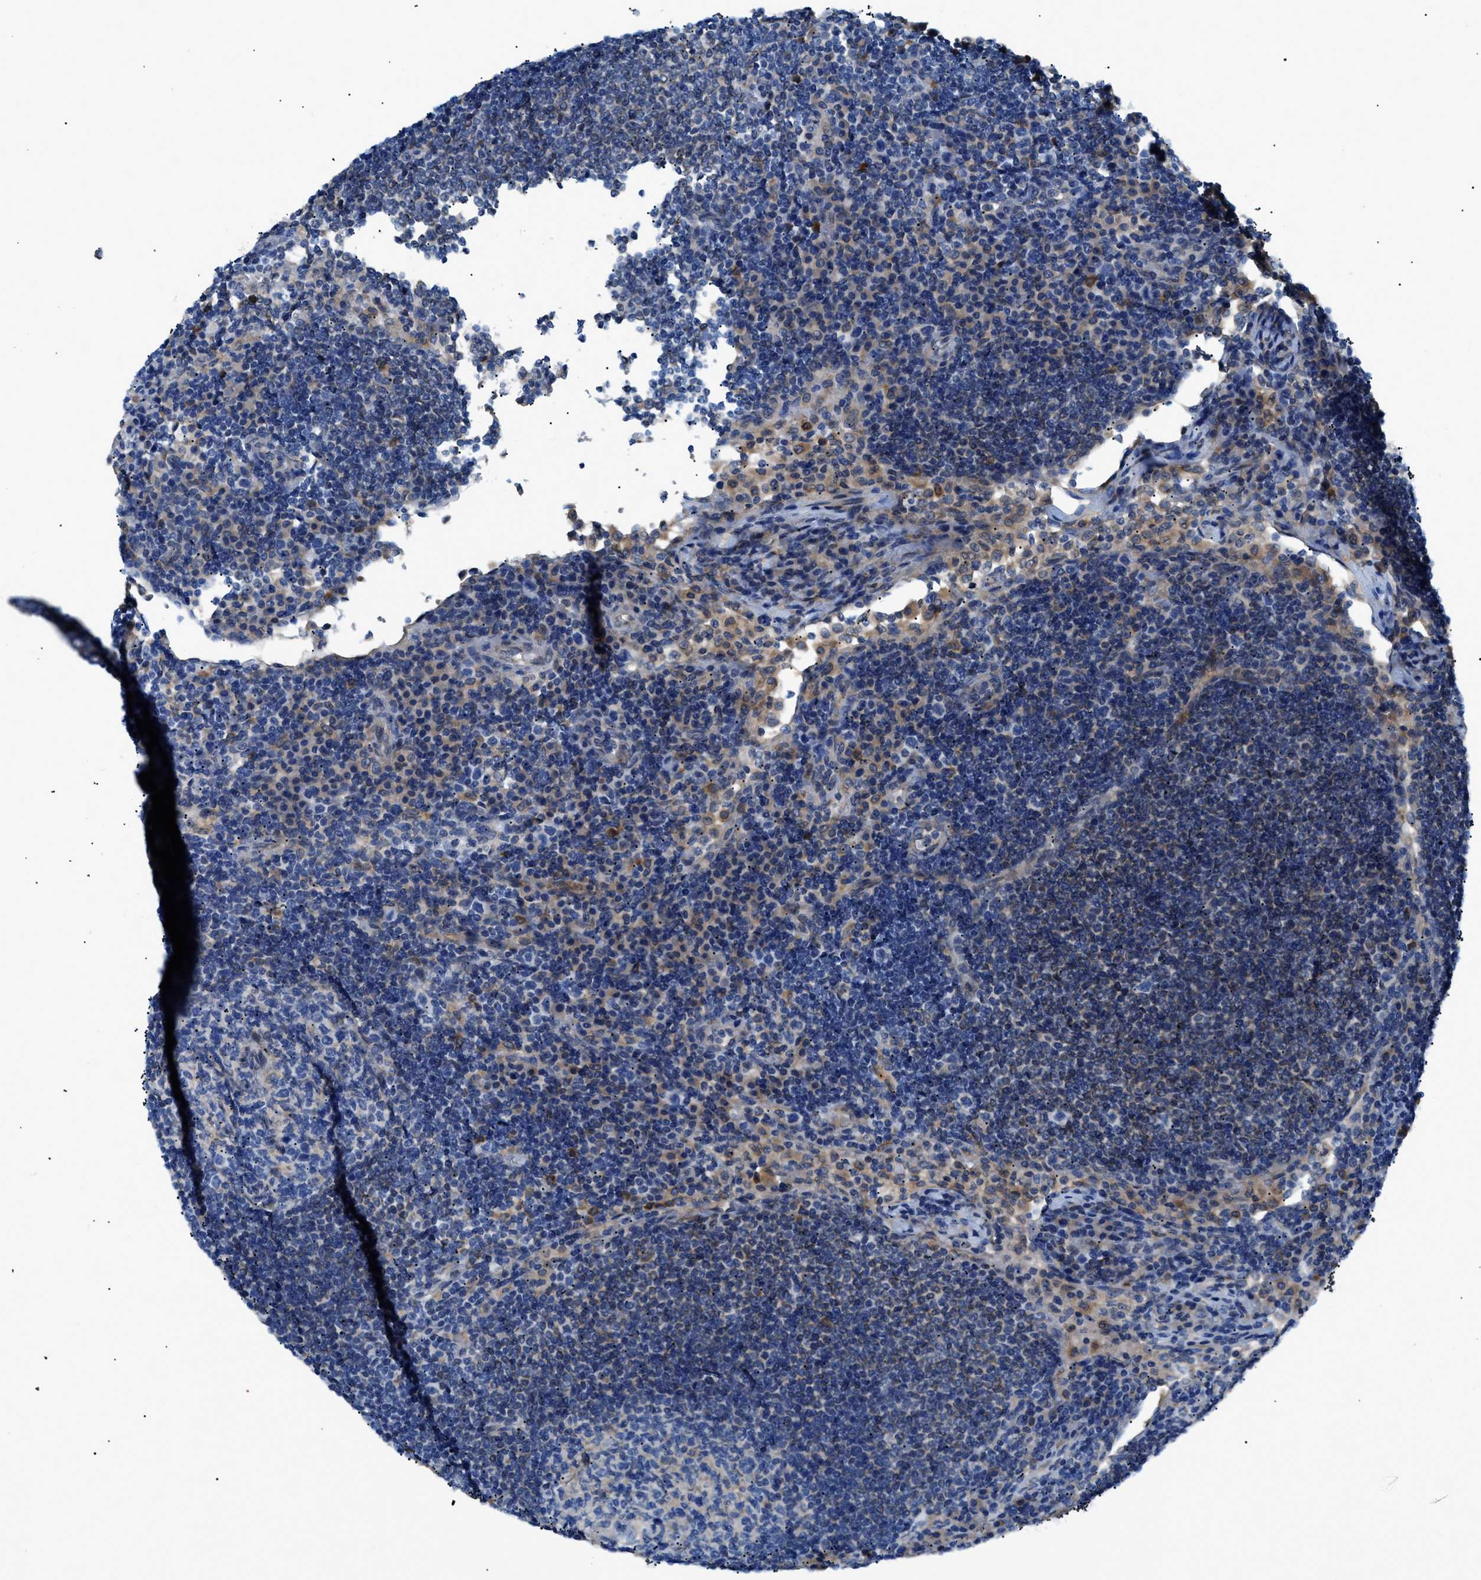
{"staining": {"intensity": "moderate", "quantity": "<25%", "location": "cytoplasmic/membranous"}, "tissue": "lymph node", "cell_type": "Germinal center cells", "image_type": "normal", "snomed": [{"axis": "morphology", "description": "Normal tissue, NOS"}, {"axis": "topography", "description": "Lymph node"}], "caption": "This photomicrograph displays benign lymph node stained with immunohistochemistry to label a protein in brown. The cytoplasmic/membranous of germinal center cells show moderate positivity for the protein. Nuclei are counter-stained blue.", "gene": "ZDHHC24", "patient": {"sex": "female", "age": 53}}